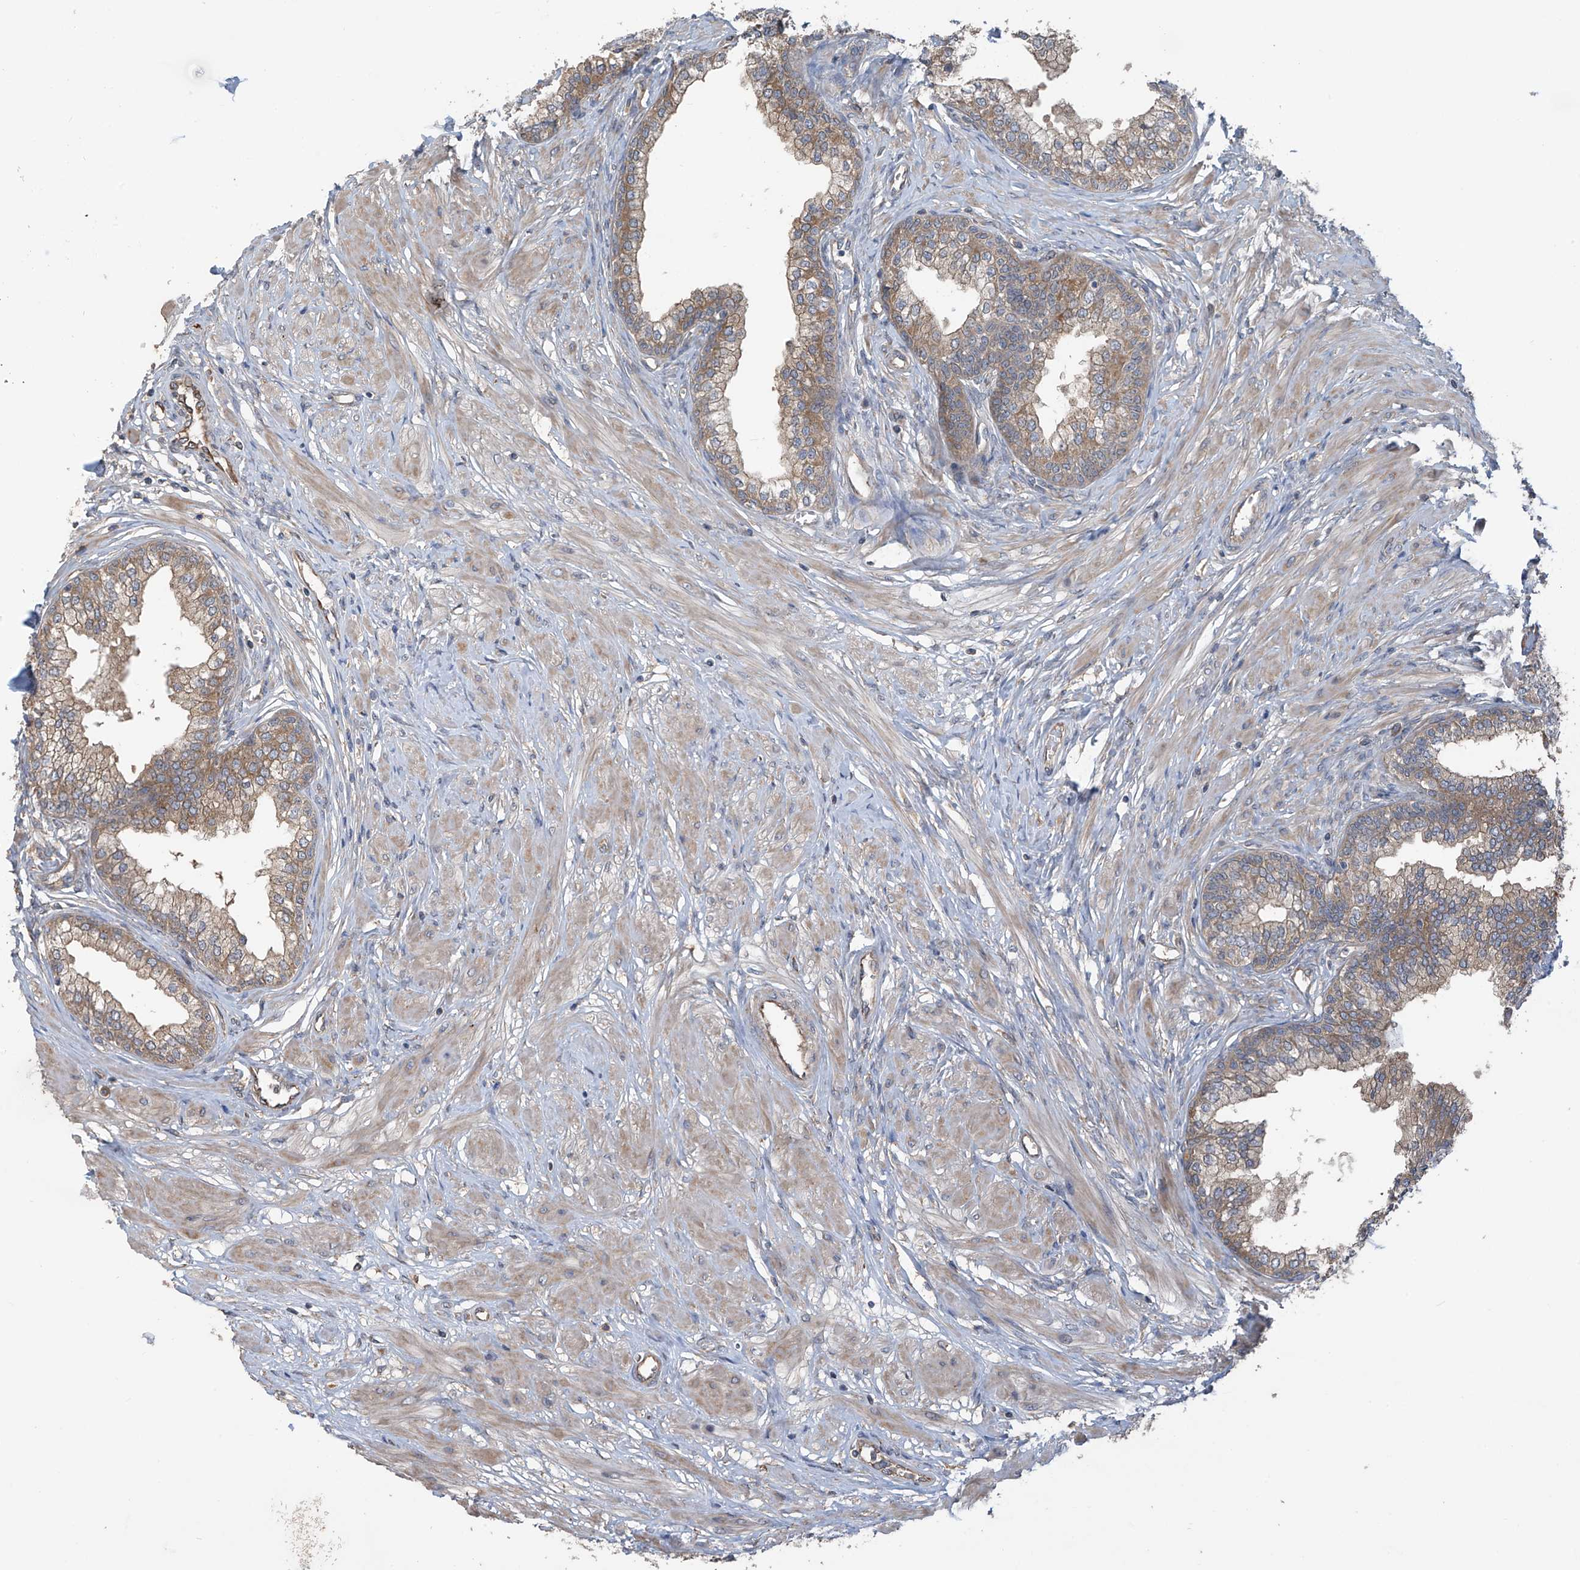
{"staining": {"intensity": "moderate", "quantity": ">75%", "location": "cytoplasmic/membranous"}, "tissue": "prostate", "cell_type": "Glandular cells", "image_type": "normal", "snomed": [{"axis": "morphology", "description": "Normal tissue, NOS"}, {"axis": "morphology", "description": "Urothelial carcinoma, Low grade"}, {"axis": "topography", "description": "Urinary bladder"}, {"axis": "topography", "description": "Prostate"}], "caption": "IHC image of normal prostate stained for a protein (brown), which shows medium levels of moderate cytoplasmic/membranous expression in about >75% of glandular cells.", "gene": "PHACTR4", "patient": {"sex": "male", "age": 60}}